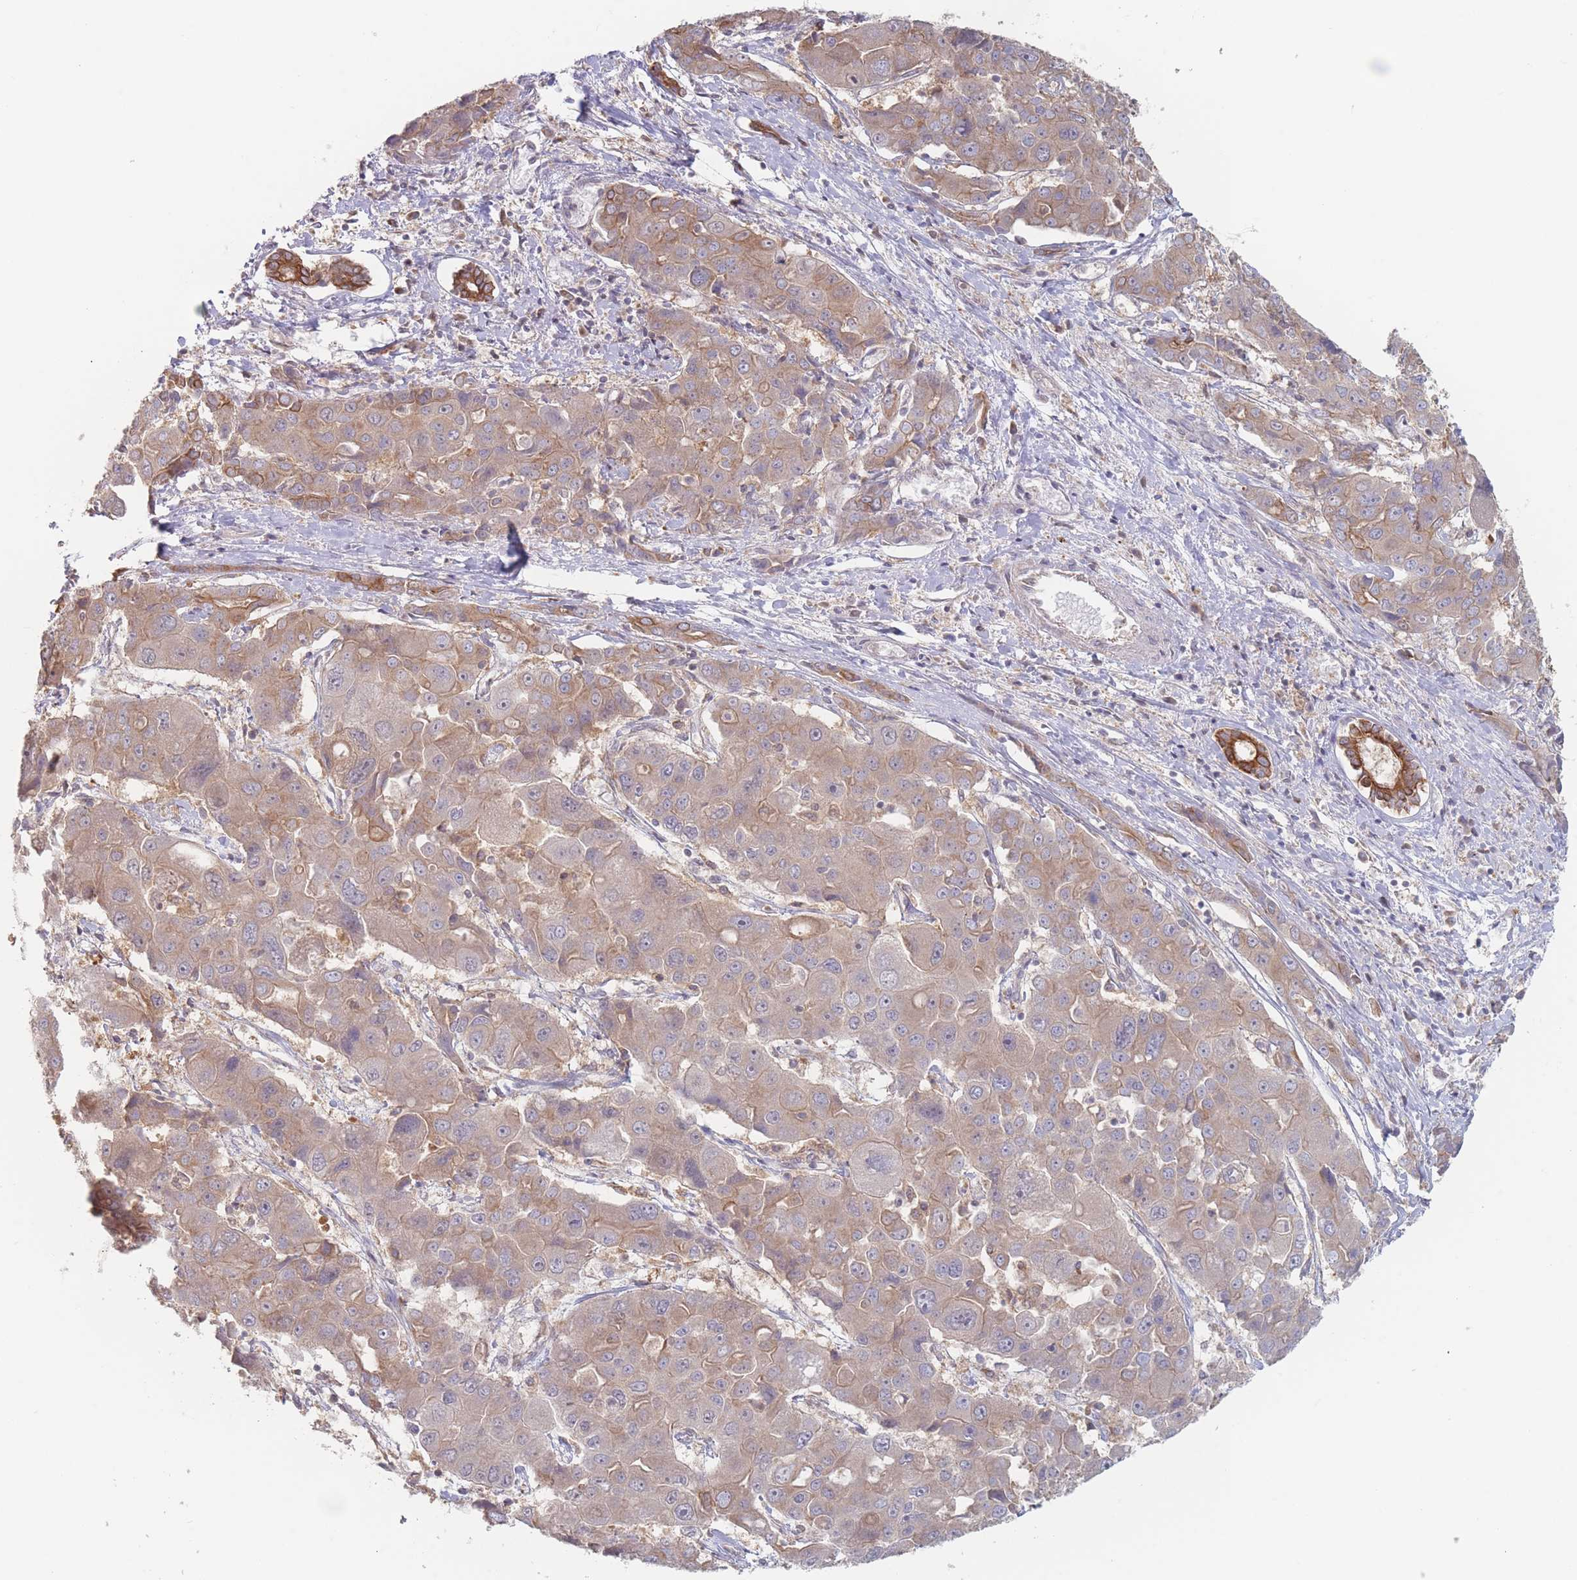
{"staining": {"intensity": "weak", "quantity": "25%-75%", "location": "cytoplasmic/membranous"}, "tissue": "liver cancer", "cell_type": "Tumor cells", "image_type": "cancer", "snomed": [{"axis": "morphology", "description": "Cholangiocarcinoma"}, {"axis": "topography", "description": "Liver"}], "caption": "The photomicrograph displays staining of liver cancer (cholangiocarcinoma), revealing weak cytoplasmic/membranous protein staining (brown color) within tumor cells.", "gene": "EFCC1", "patient": {"sex": "male", "age": 67}}